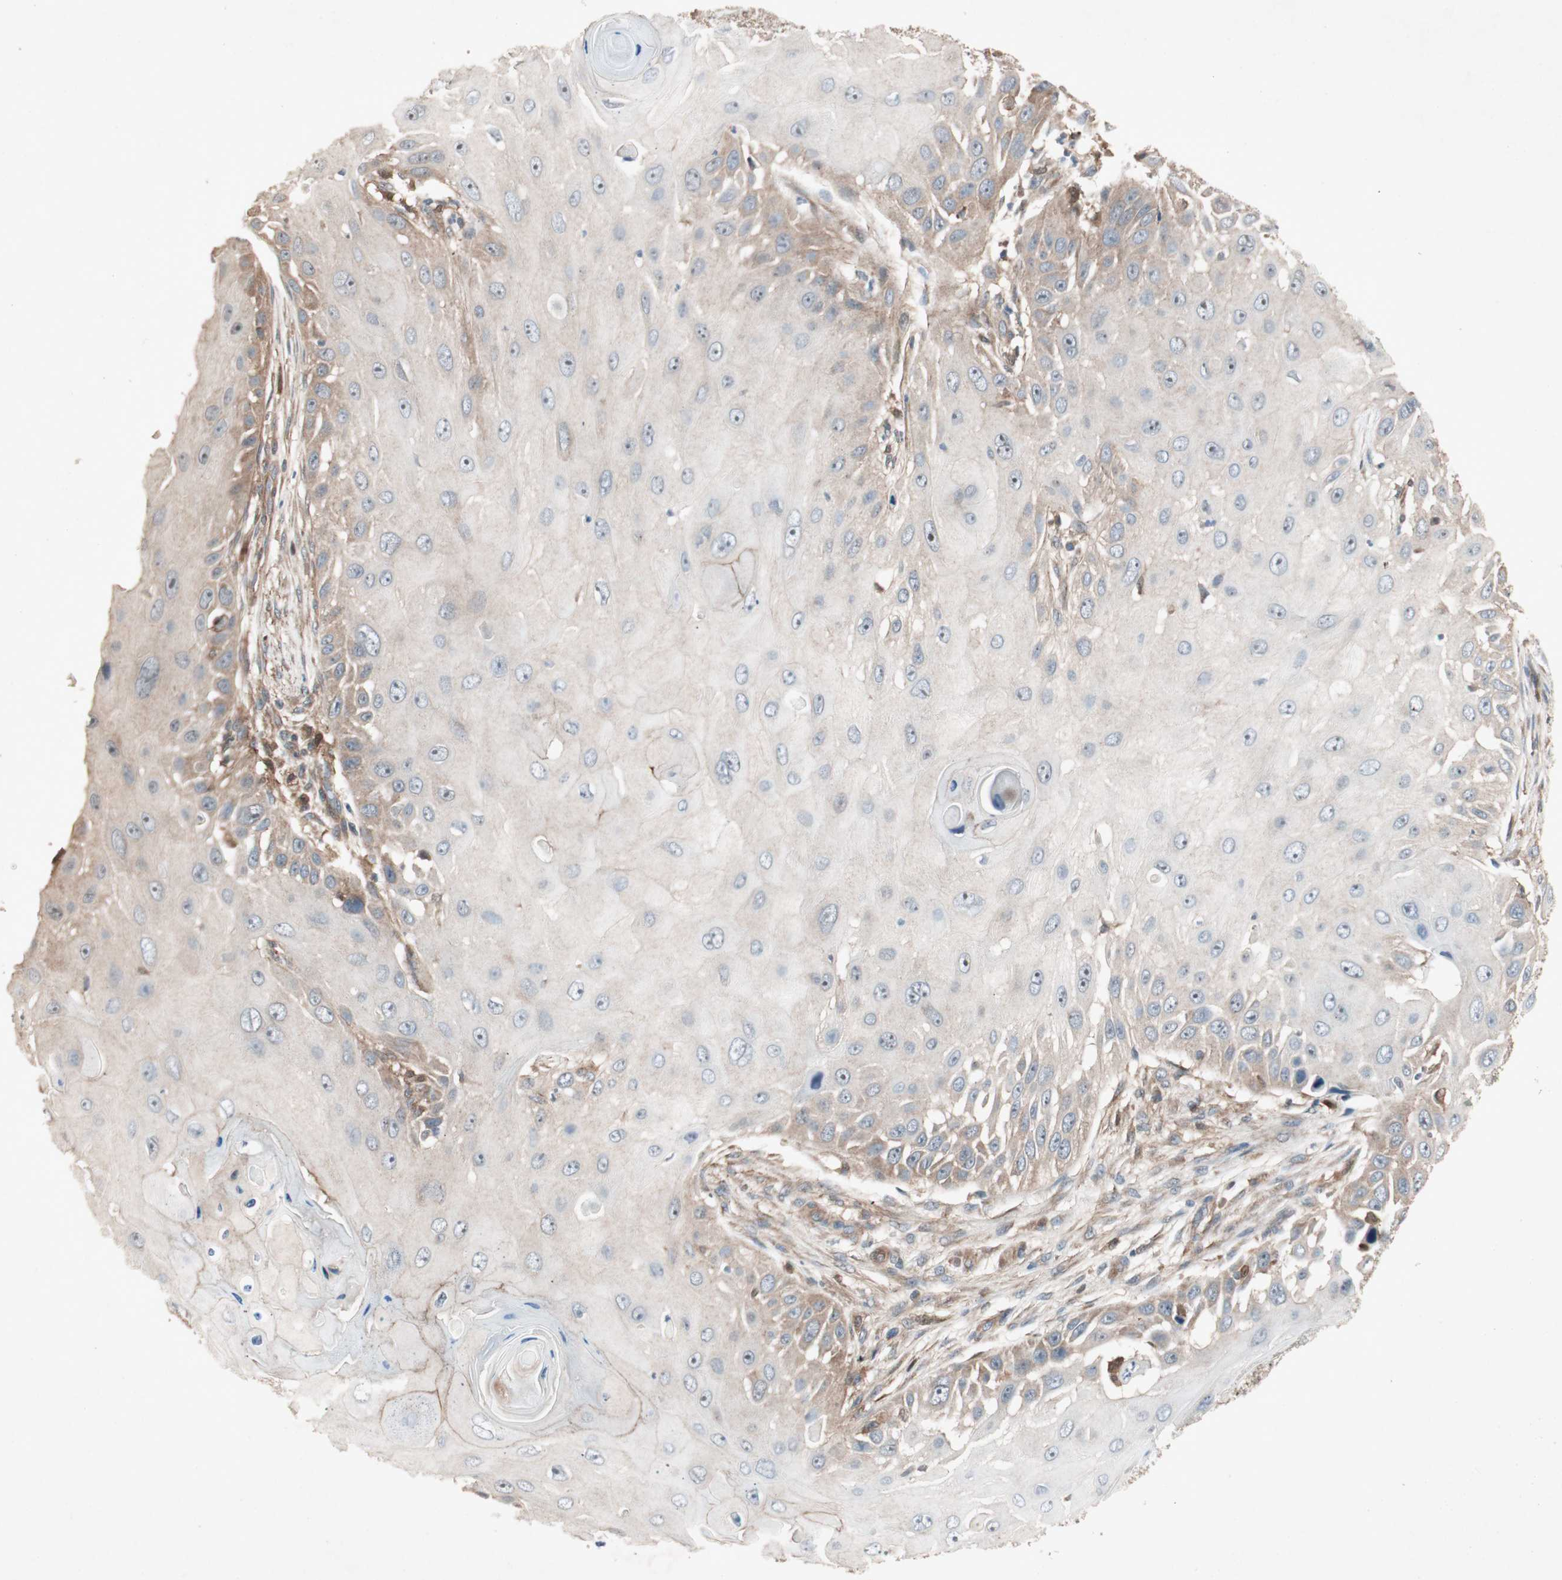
{"staining": {"intensity": "weak", "quantity": "<25%", "location": "cytoplasmic/membranous"}, "tissue": "skin cancer", "cell_type": "Tumor cells", "image_type": "cancer", "snomed": [{"axis": "morphology", "description": "Squamous cell carcinoma, NOS"}, {"axis": "topography", "description": "Skin"}], "caption": "High power microscopy histopathology image of an immunohistochemistry (IHC) histopathology image of skin cancer (squamous cell carcinoma), revealing no significant expression in tumor cells. (Brightfield microscopy of DAB (3,3'-diaminobenzidine) IHC at high magnification).", "gene": "SDSL", "patient": {"sex": "female", "age": 44}}